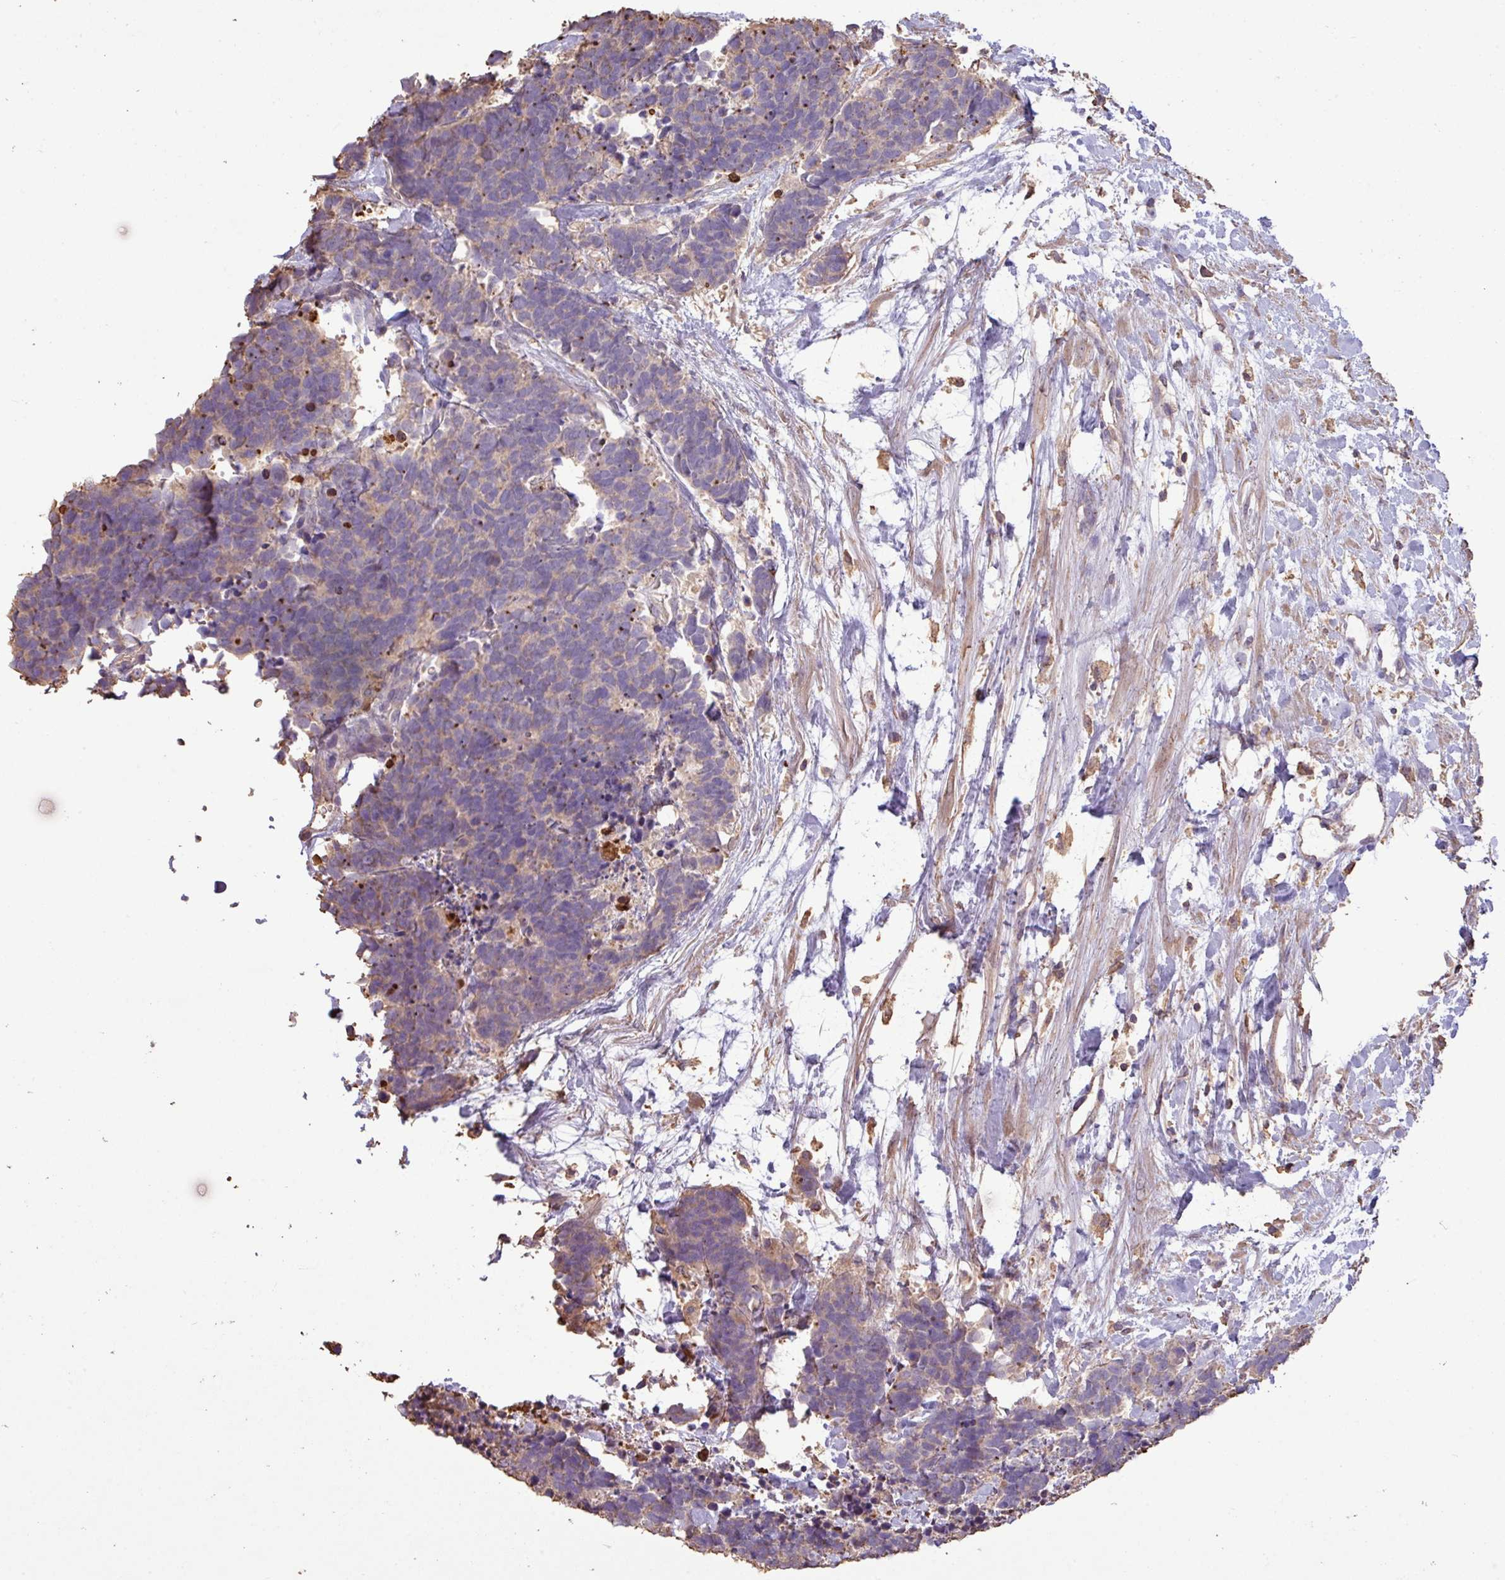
{"staining": {"intensity": "weak", "quantity": "<25%", "location": "cytoplasmic/membranous"}, "tissue": "carcinoid", "cell_type": "Tumor cells", "image_type": "cancer", "snomed": [{"axis": "morphology", "description": "Carcinoma, NOS"}, {"axis": "morphology", "description": "Carcinoid, malignant, NOS"}, {"axis": "topography", "description": "Prostate"}], "caption": "Immunohistochemical staining of human carcinoid demonstrates no significant staining in tumor cells. The staining was performed using DAB (3,3'-diaminobenzidine) to visualize the protein expression in brown, while the nuclei were stained in blue with hematoxylin (Magnification: 20x).", "gene": "CAMK2B", "patient": {"sex": "male", "age": 57}}